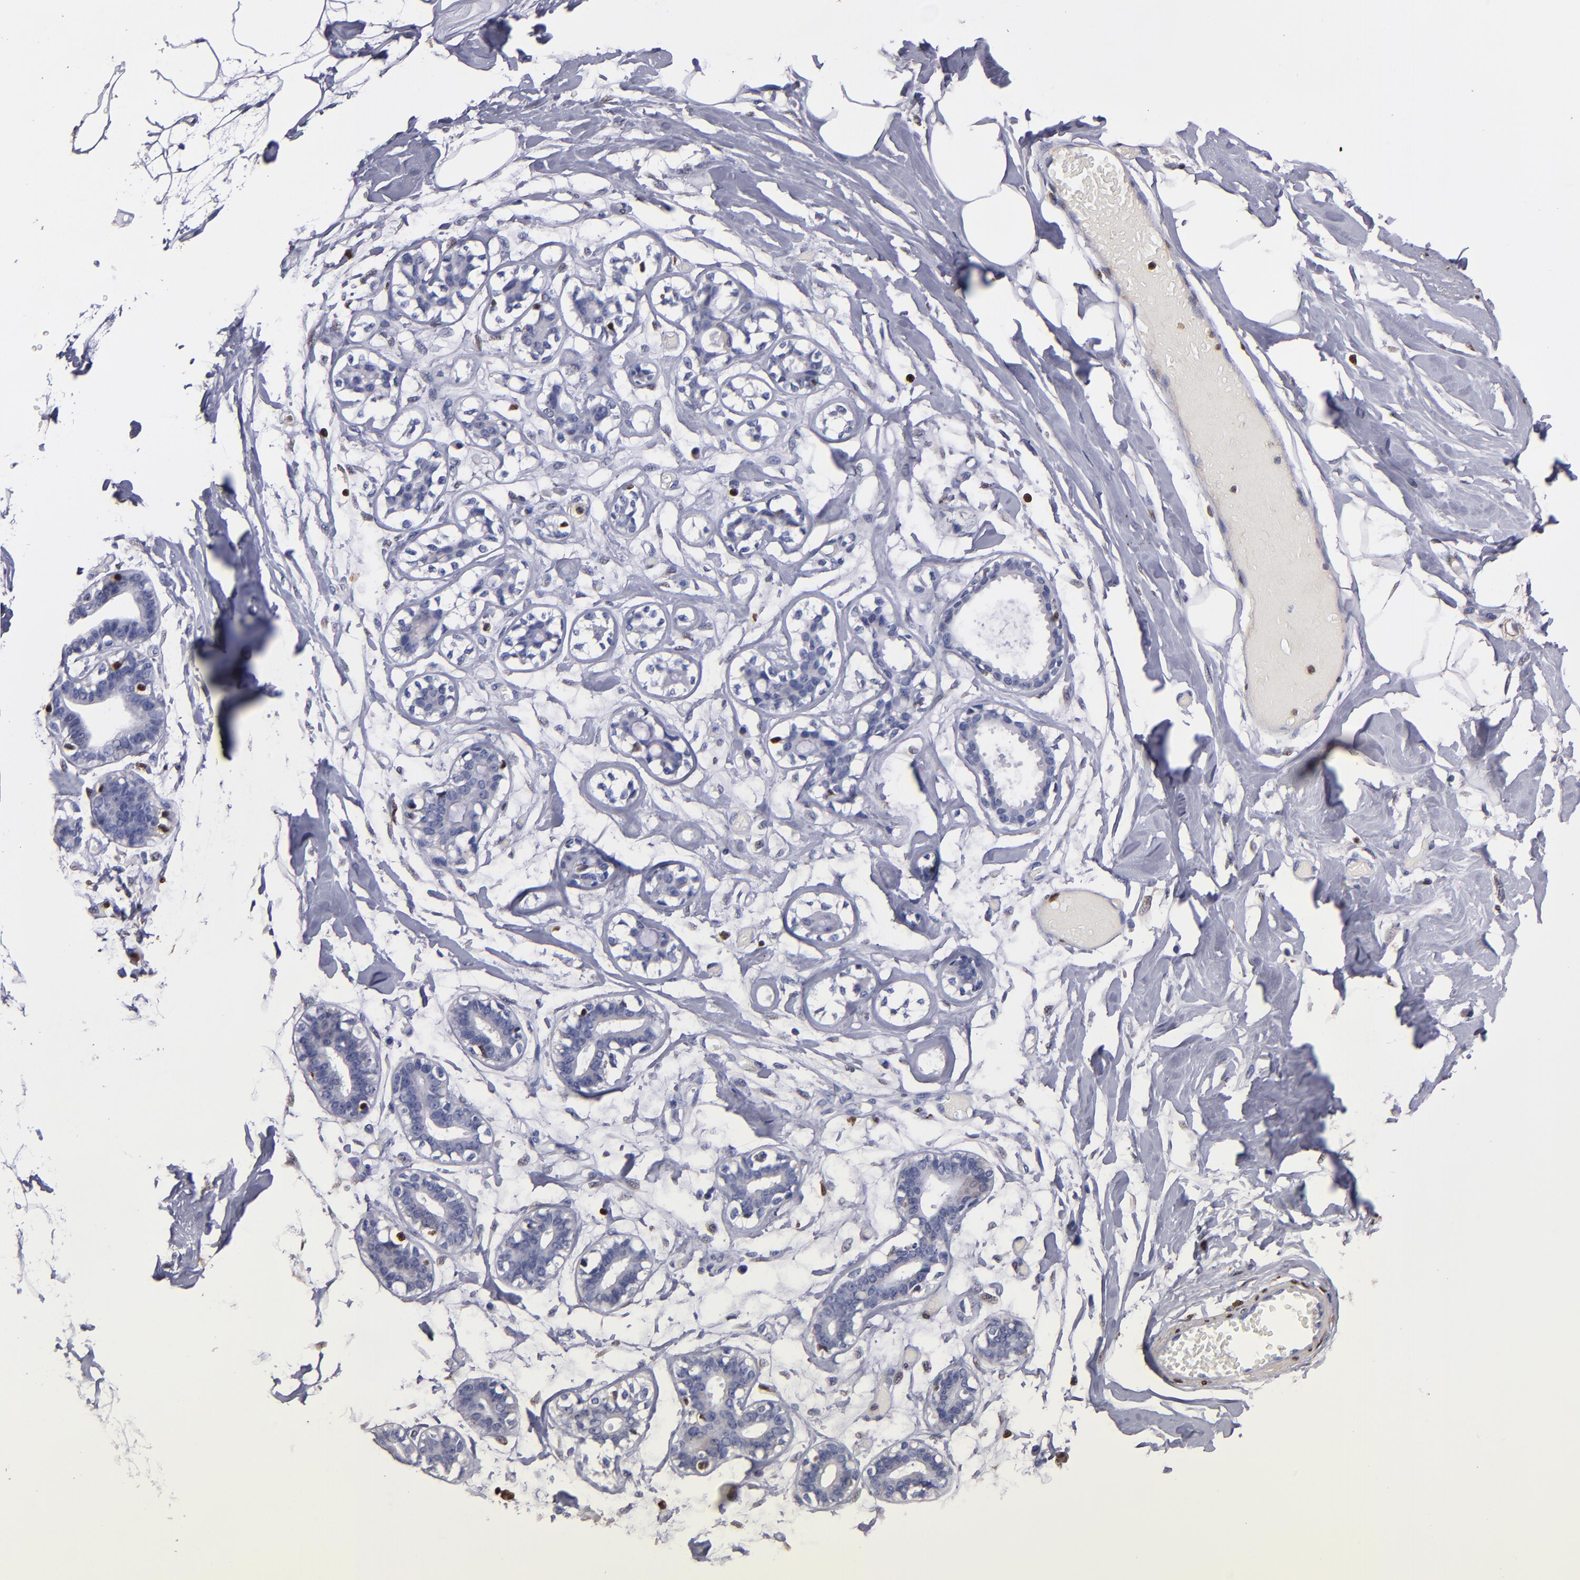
{"staining": {"intensity": "negative", "quantity": "none", "location": "none"}, "tissue": "breast", "cell_type": "Adipocytes", "image_type": "normal", "snomed": [{"axis": "morphology", "description": "Normal tissue, NOS"}, {"axis": "morphology", "description": "Fibrosis, NOS"}, {"axis": "topography", "description": "Breast"}], "caption": "Micrograph shows no significant protein positivity in adipocytes of unremarkable breast. (DAB (3,3'-diaminobenzidine) immunohistochemistry visualized using brightfield microscopy, high magnification).", "gene": "S100A4", "patient": {"sex": "female", "age": 39}}